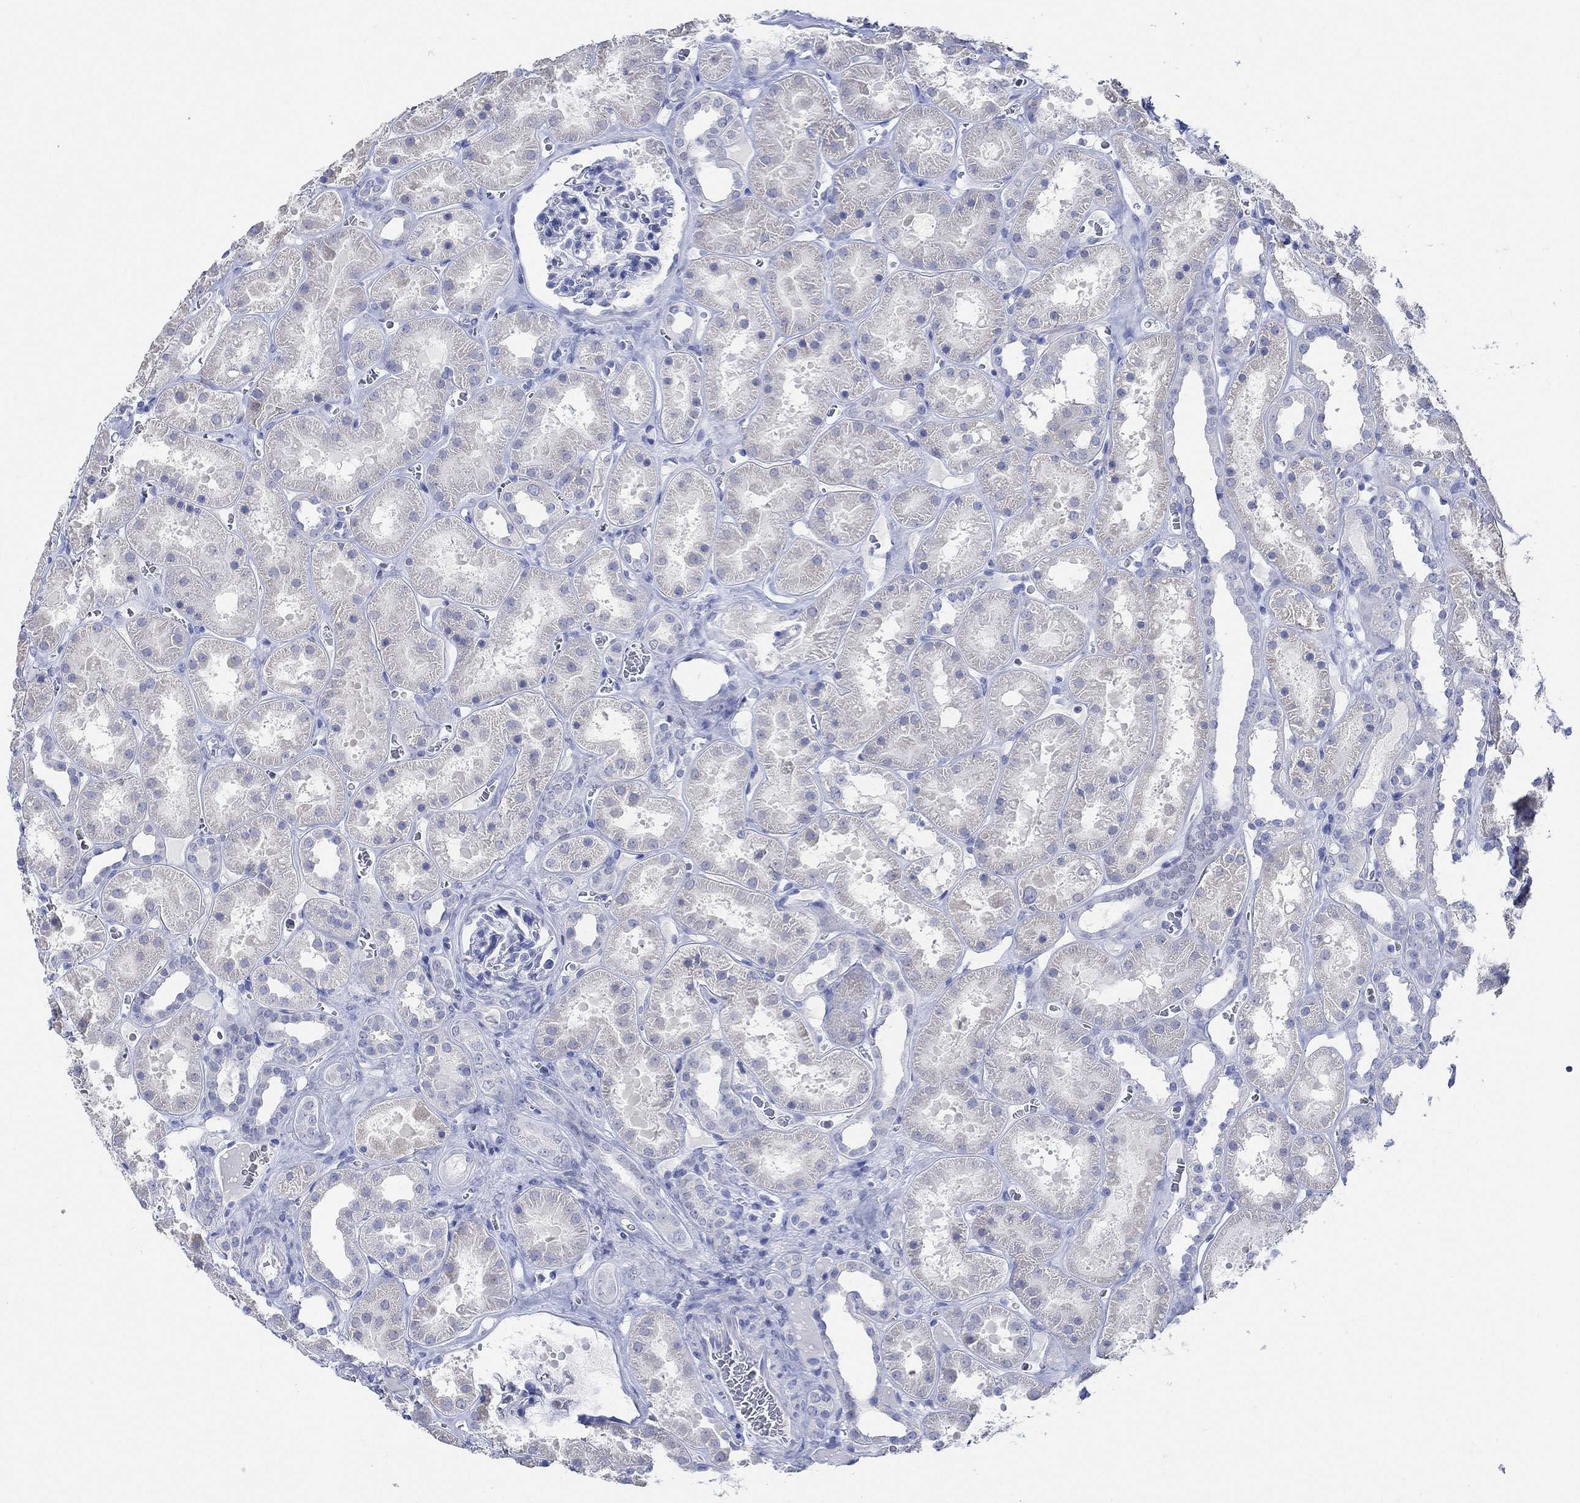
{"staining": {"intensity": "negative", "quantity": "none", "location": "none"}, "tissue": "kidney", "cell_type": "Cells in glomeruli", "image_type": "normal", "snomed": [{"axis": "morphology", "description": "Normal tissue, NOS"}, {"axis": "topography", "description": "Kidney"}], "caption": "Cells in glomeruli show no significant protein positivity in unremarkable kidney. (Immunohistochemistry (ihc), brightfield microscopy, high magnification).", "gene": "PPP1R17", "patient": {"sex": "female", "age": 41}}